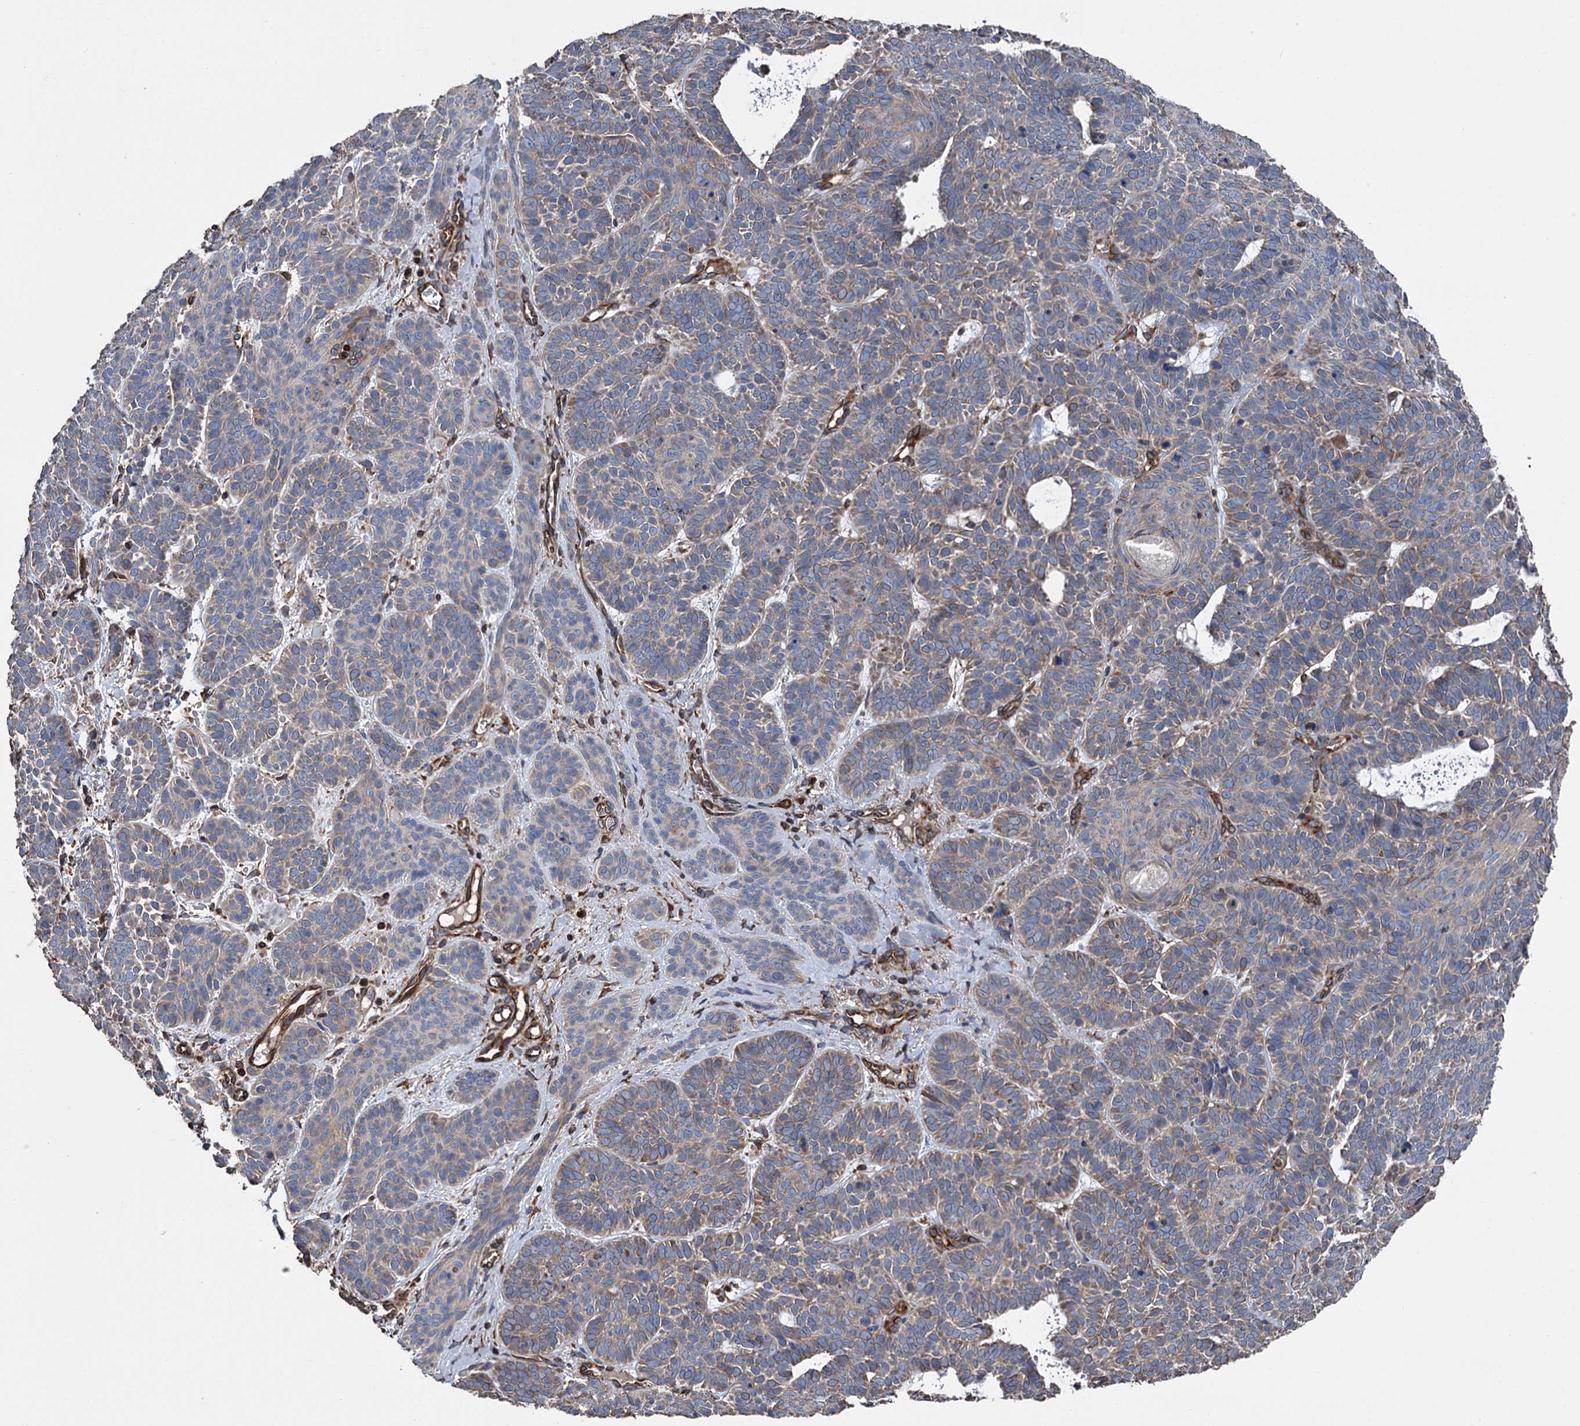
{"staining": {"intensity": "weak", "quantity": "25%-75%", "location": "cytoplasmic/membranous"}, "tissue": "skin cancer", "cell_type": "Tumor cells", "image_type": "cancer", "snomed": [{"axis": "morphology", "description": "Basal cell carcinoma"}, {"axis": "topography", "description": "Skin"}], "caption": "Immunohistochemical staining of human skin basal cell carcinoma reveals weak cytoplasmic/membranous protein staining in about 25%-75% of tumor cells.", "gene": "STING1", "patient": {"sex": "male", "age": 85}}